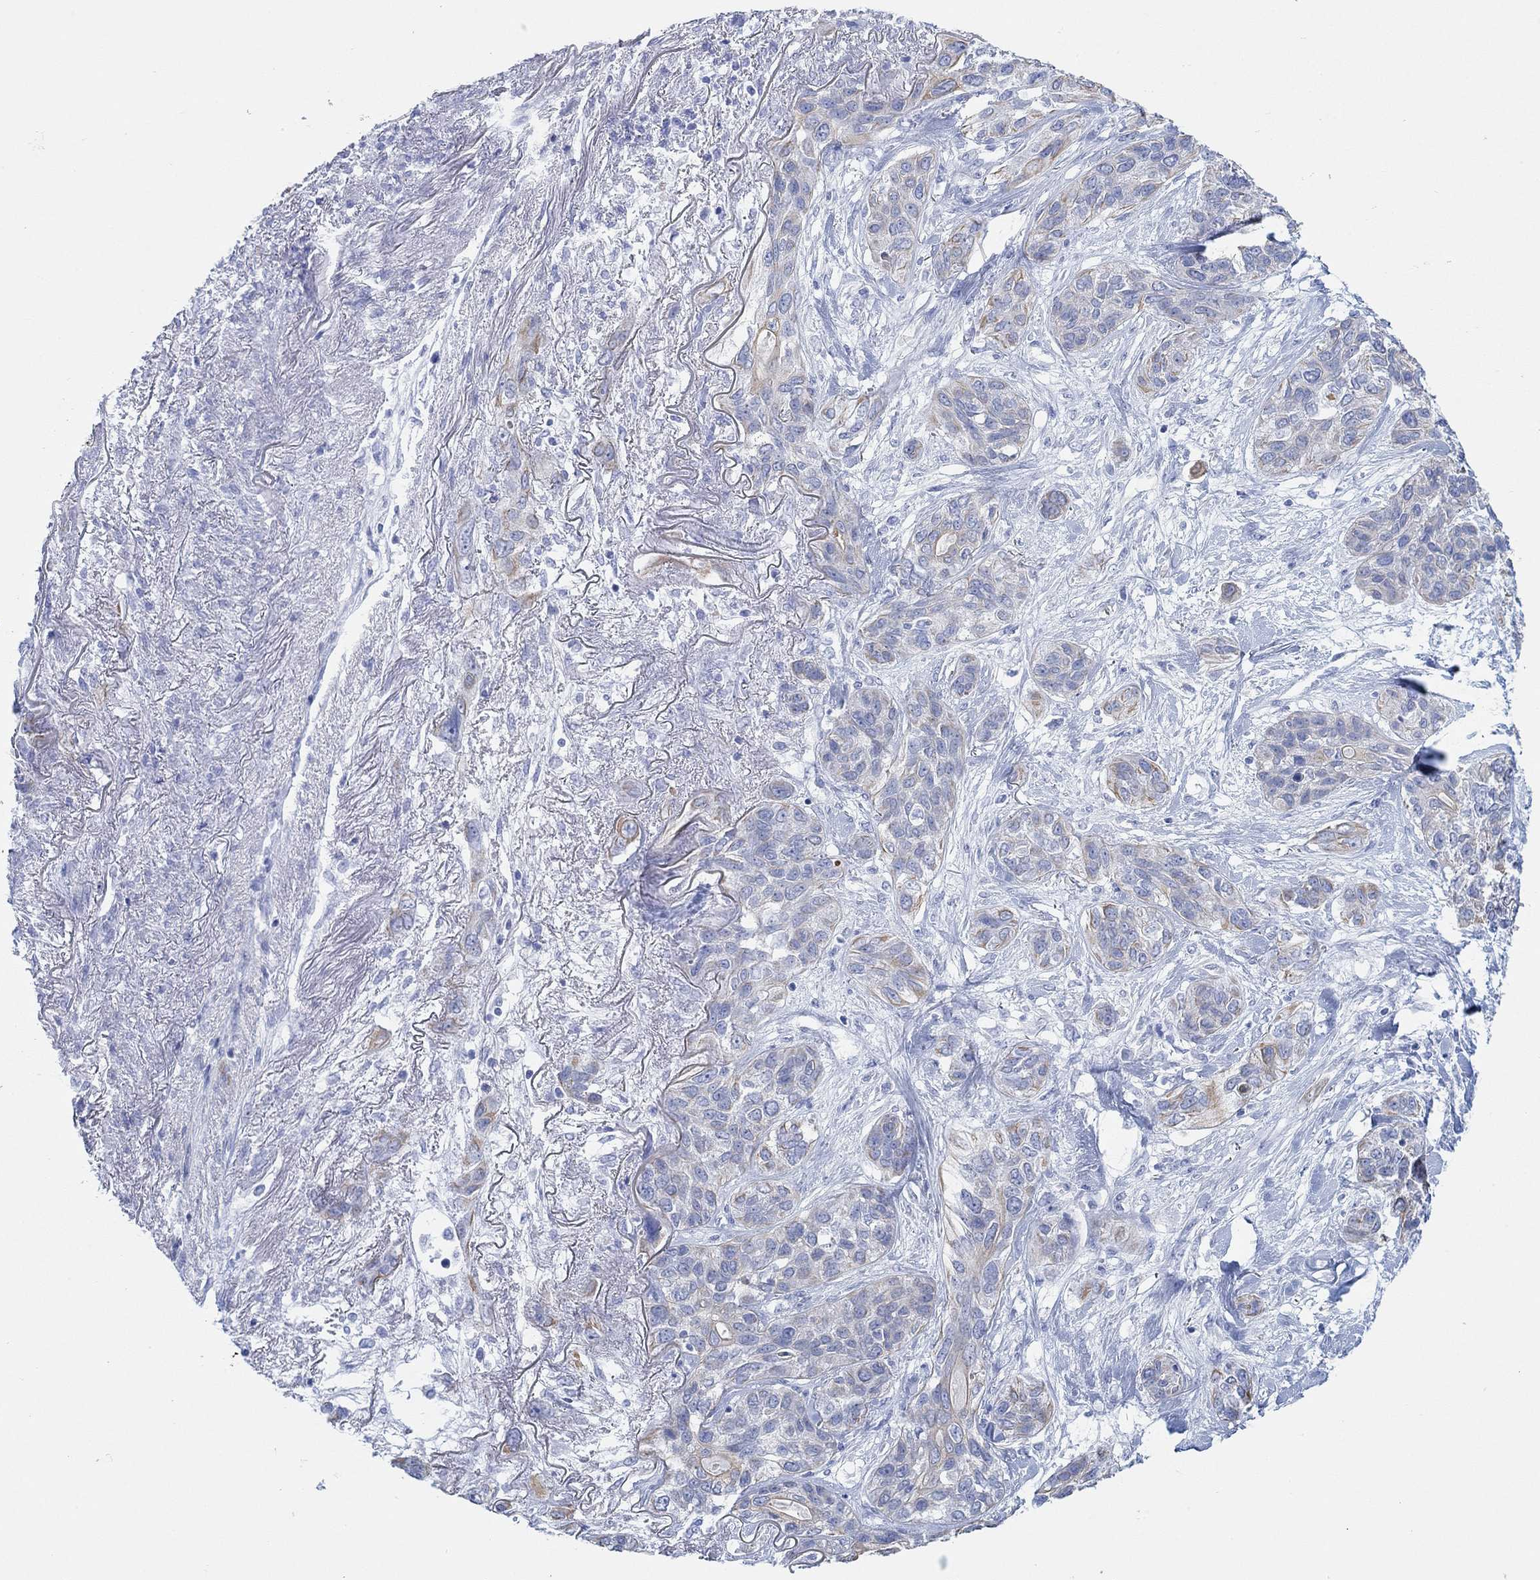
{"staining": {"intensity": "moderate", "quantity": "<25%", "location": "cytoplasmic/membranous"}, "tissue": "lung cancer", "cell_type": "Tumor cells", "image_type": "cancer", "snomed": [{"axis": "morphology", "description": "Squamous cell carcinoma, NOS"}, {"axis": "topography", "description": "Lung"}], "caption": "A high-resolution image shows IHC staining of squamous cell carcinoma (lung), which exhibits moderate cytoplasmic/membranous positivity in approximately <25% of tumor cells.", "gene": "AK8", "patient": {"sex": "female", "age": 70}}